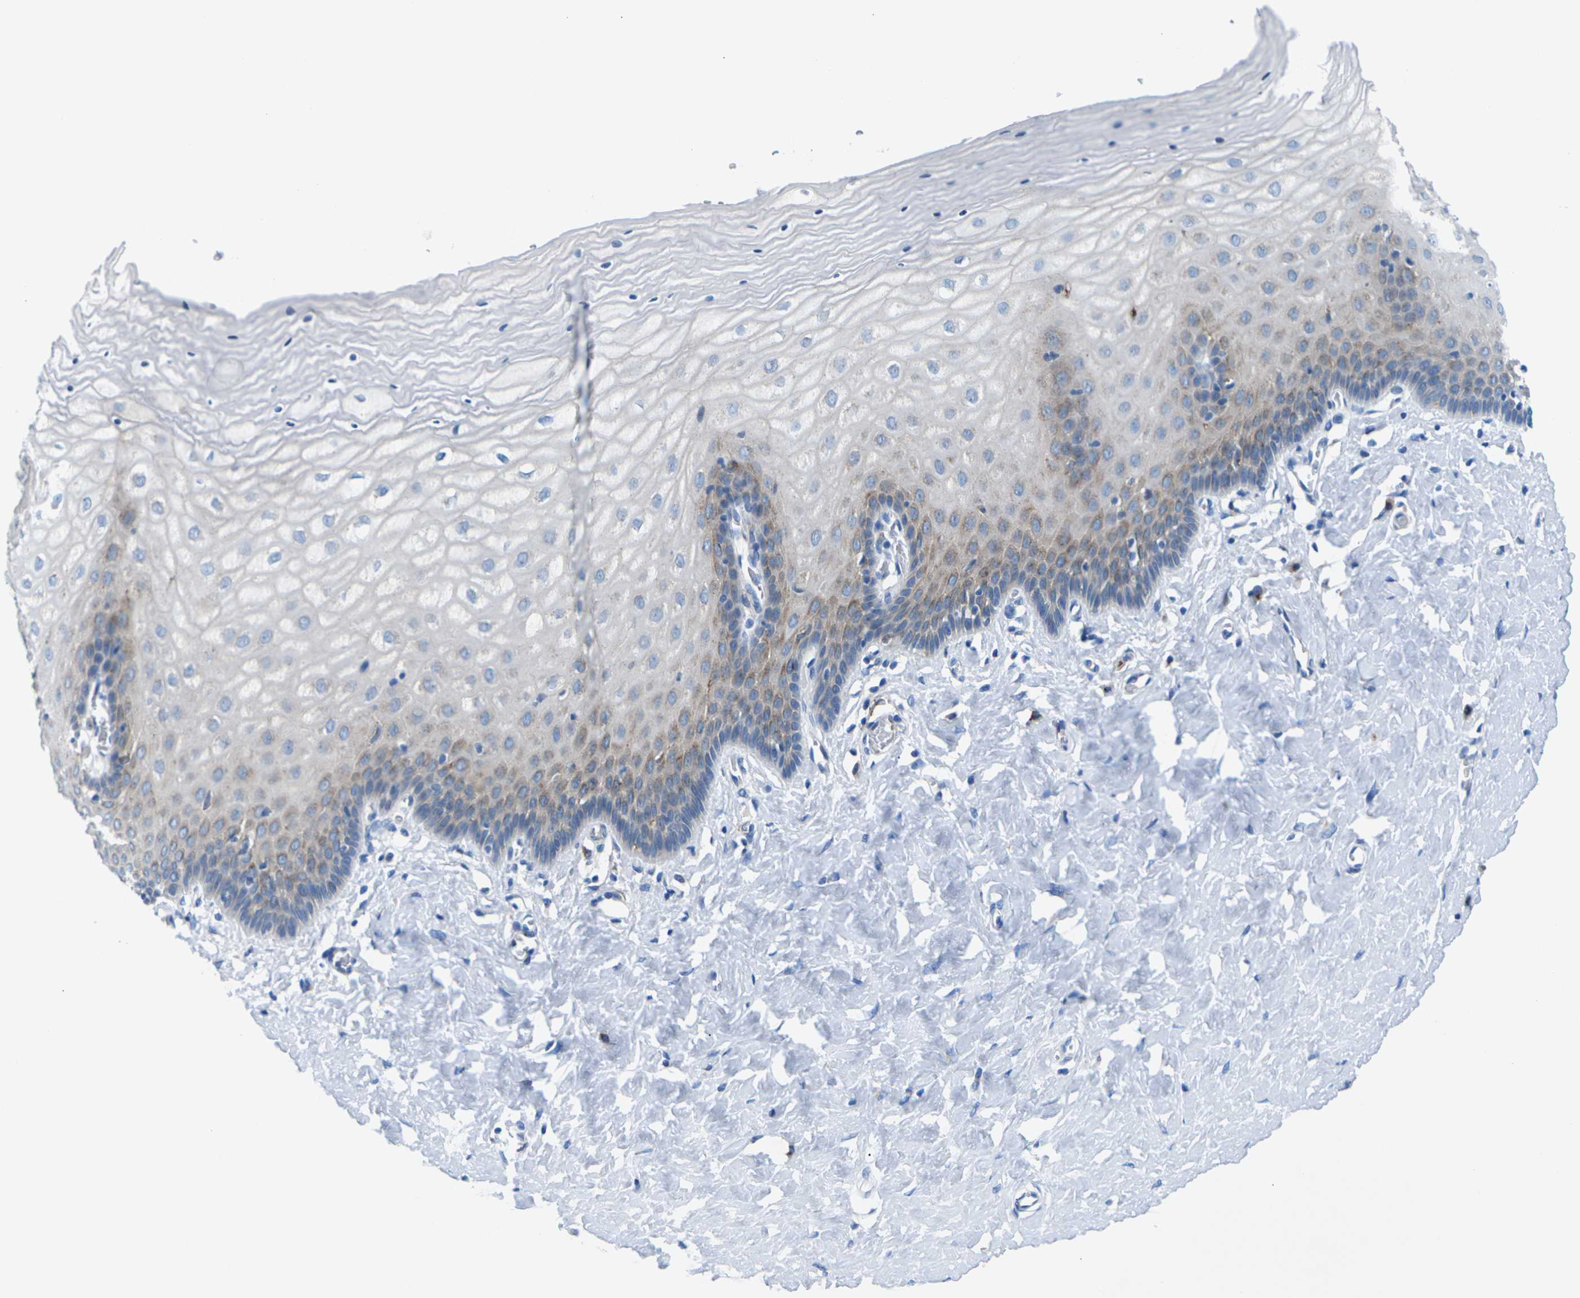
{"staining": {"intensity": "negative", "quantity": "none", "location": "none"}, "tissue": "cervix", "cell_type": "Glandular cells", "image_type": "normal", "snomed": [{"axis": "morphology", "description": "Normal tissue, NOS"}, {"axis": "topography", "description": "Cervix"}], "caption": "This is a photomicrograph of immunohistochemistry (IHC) staining of normal cervix, which shows no expression in glandular cells.", "gene": "SYNGR2", "patient": {"sex": "female", "age": 55}}